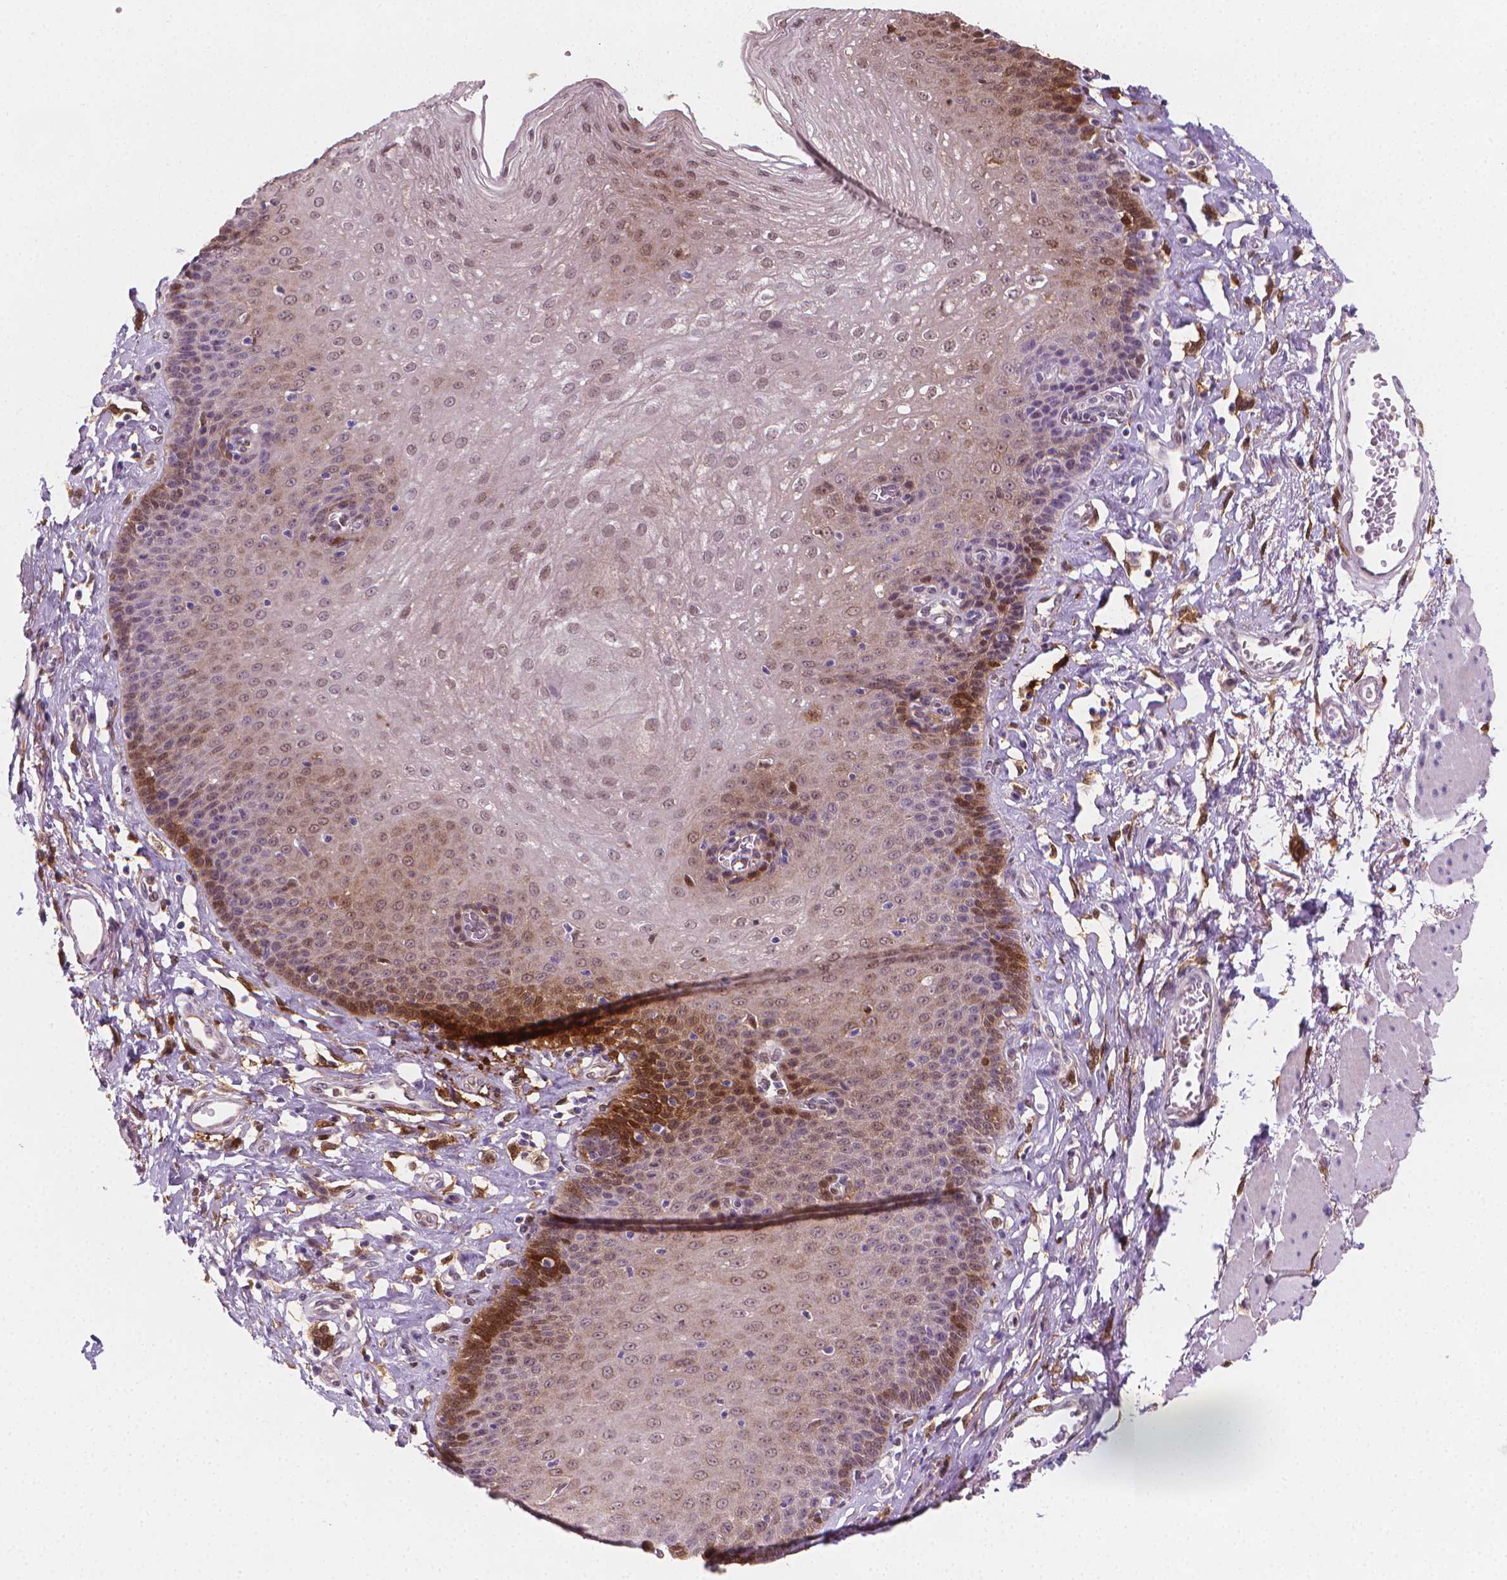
{"staining": {"intensity": "moderate", "quantity": "<25%", "location": "cytoplasmic/membranous,nuclear"}, "tissue": "esophagus", "cell_type": "Squamous epithelial cells", "image_type": "normal", "snomed": [{"axis": "morphology", "description": "Normal tissue, NOS"}, {"axis": "topography", "description": "Esophagus"}], "caption": "Protein expression analysis of normal human esophagus reveals moderate cytoplasmic/membranous,nuclear positivity in about <25% of squamous epithelial cells. (Stains: DAB in brown, nuclei in blue, Microscopy: brightfield microscopy at high magnification).", "gene": "TNFAIP2", "patient": {"sex": "female", "age": 81}}